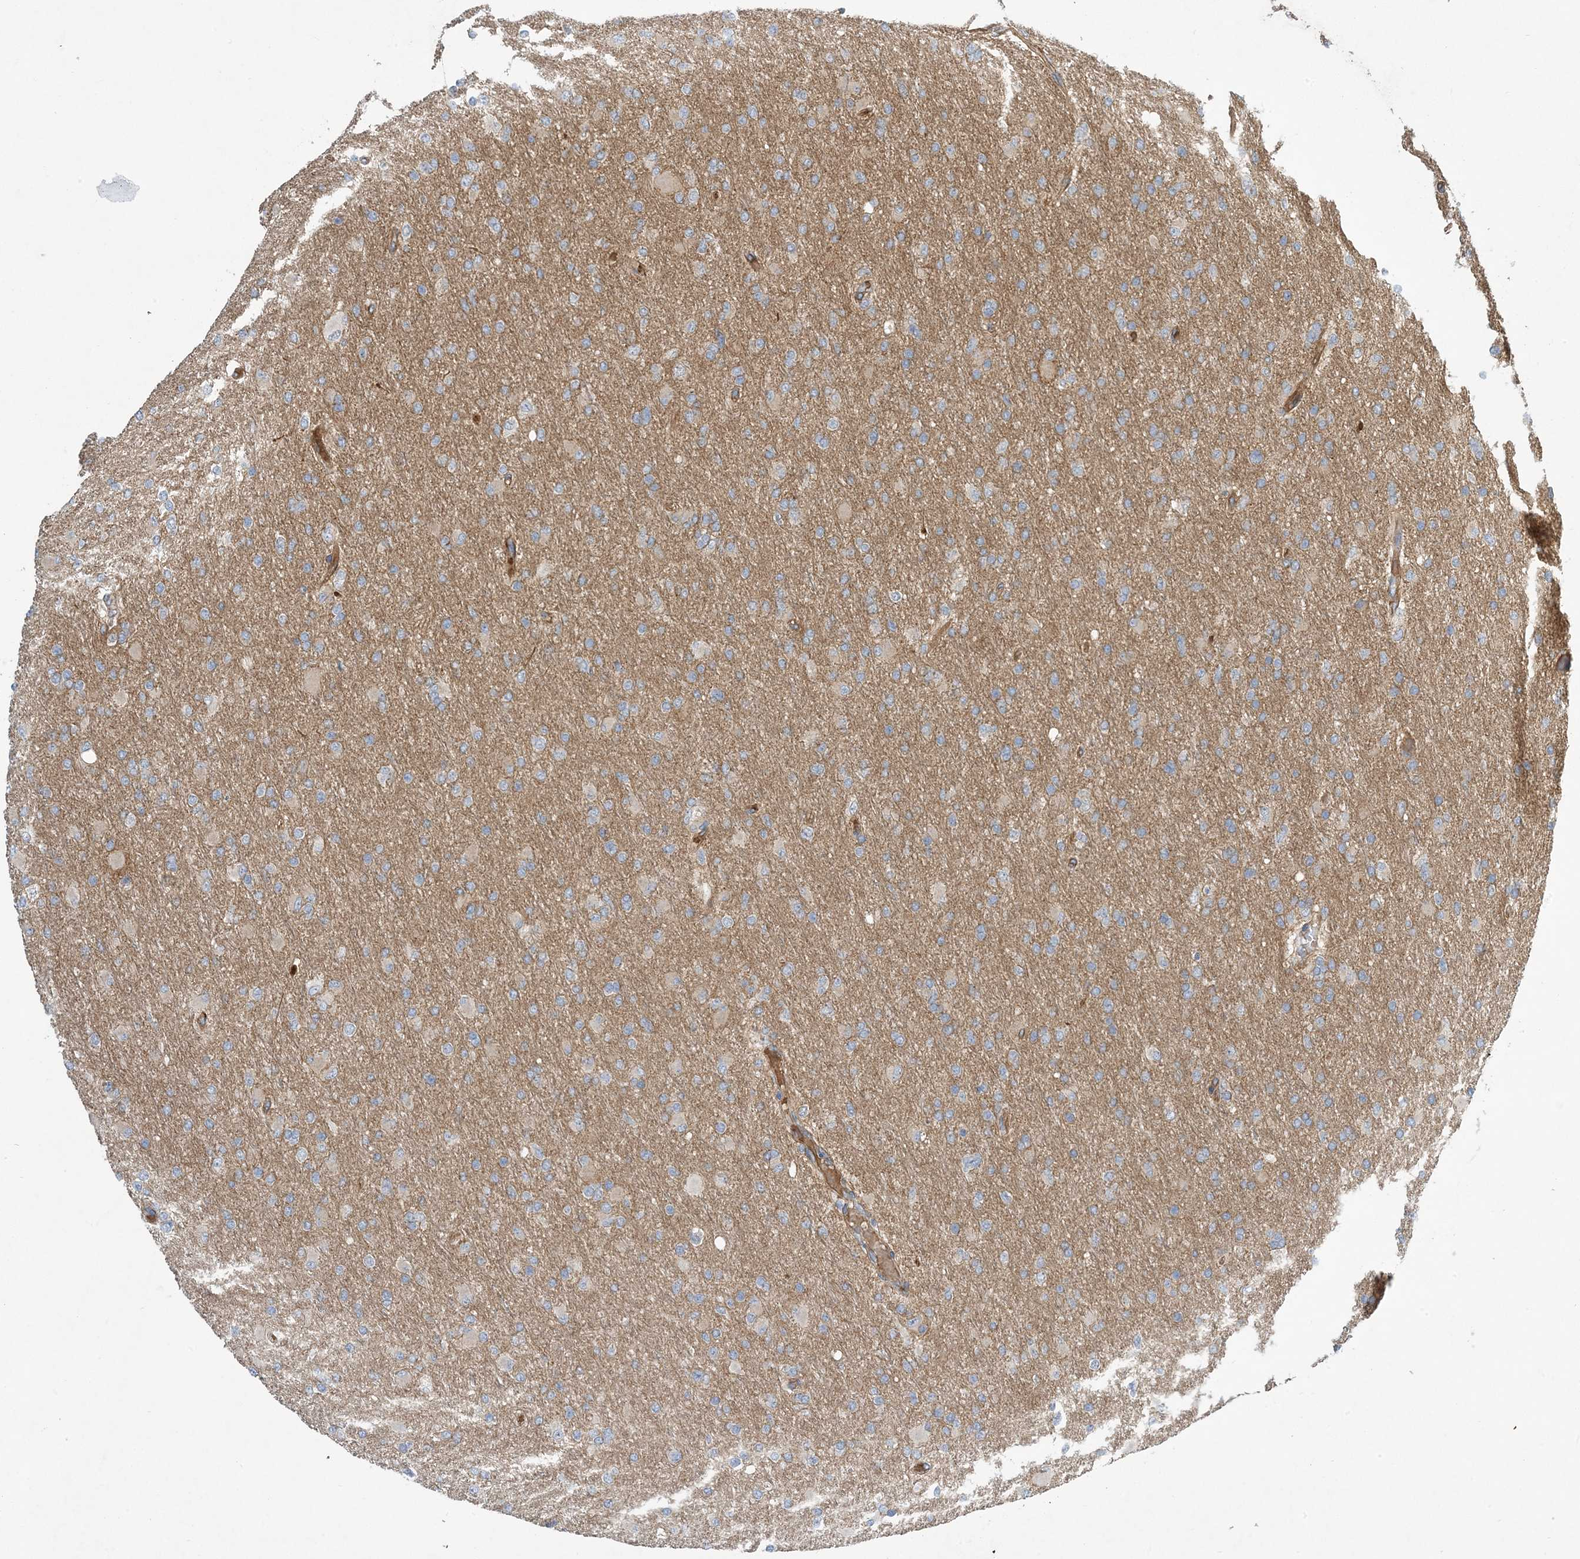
{"staining": {"intensity": "weak", "quantity": "<25%", "location": "cytoplasmic/membranous"}, "tissue": "glioma", "cell_type": "Tumor cells", "image_type": "cancer", "snomed": [{"axis": "morphology", "description": "Glioma, malignant, High grade"}, {"axis": "topography", "description": "Cerebral cortex"}], "caption": "Malignant high-grade glioma was stained to show a protein in brown. There is no significant positivity in tumor cells.", "gene": "AOC1", "patient": {"sex": "female", "age": 36}}